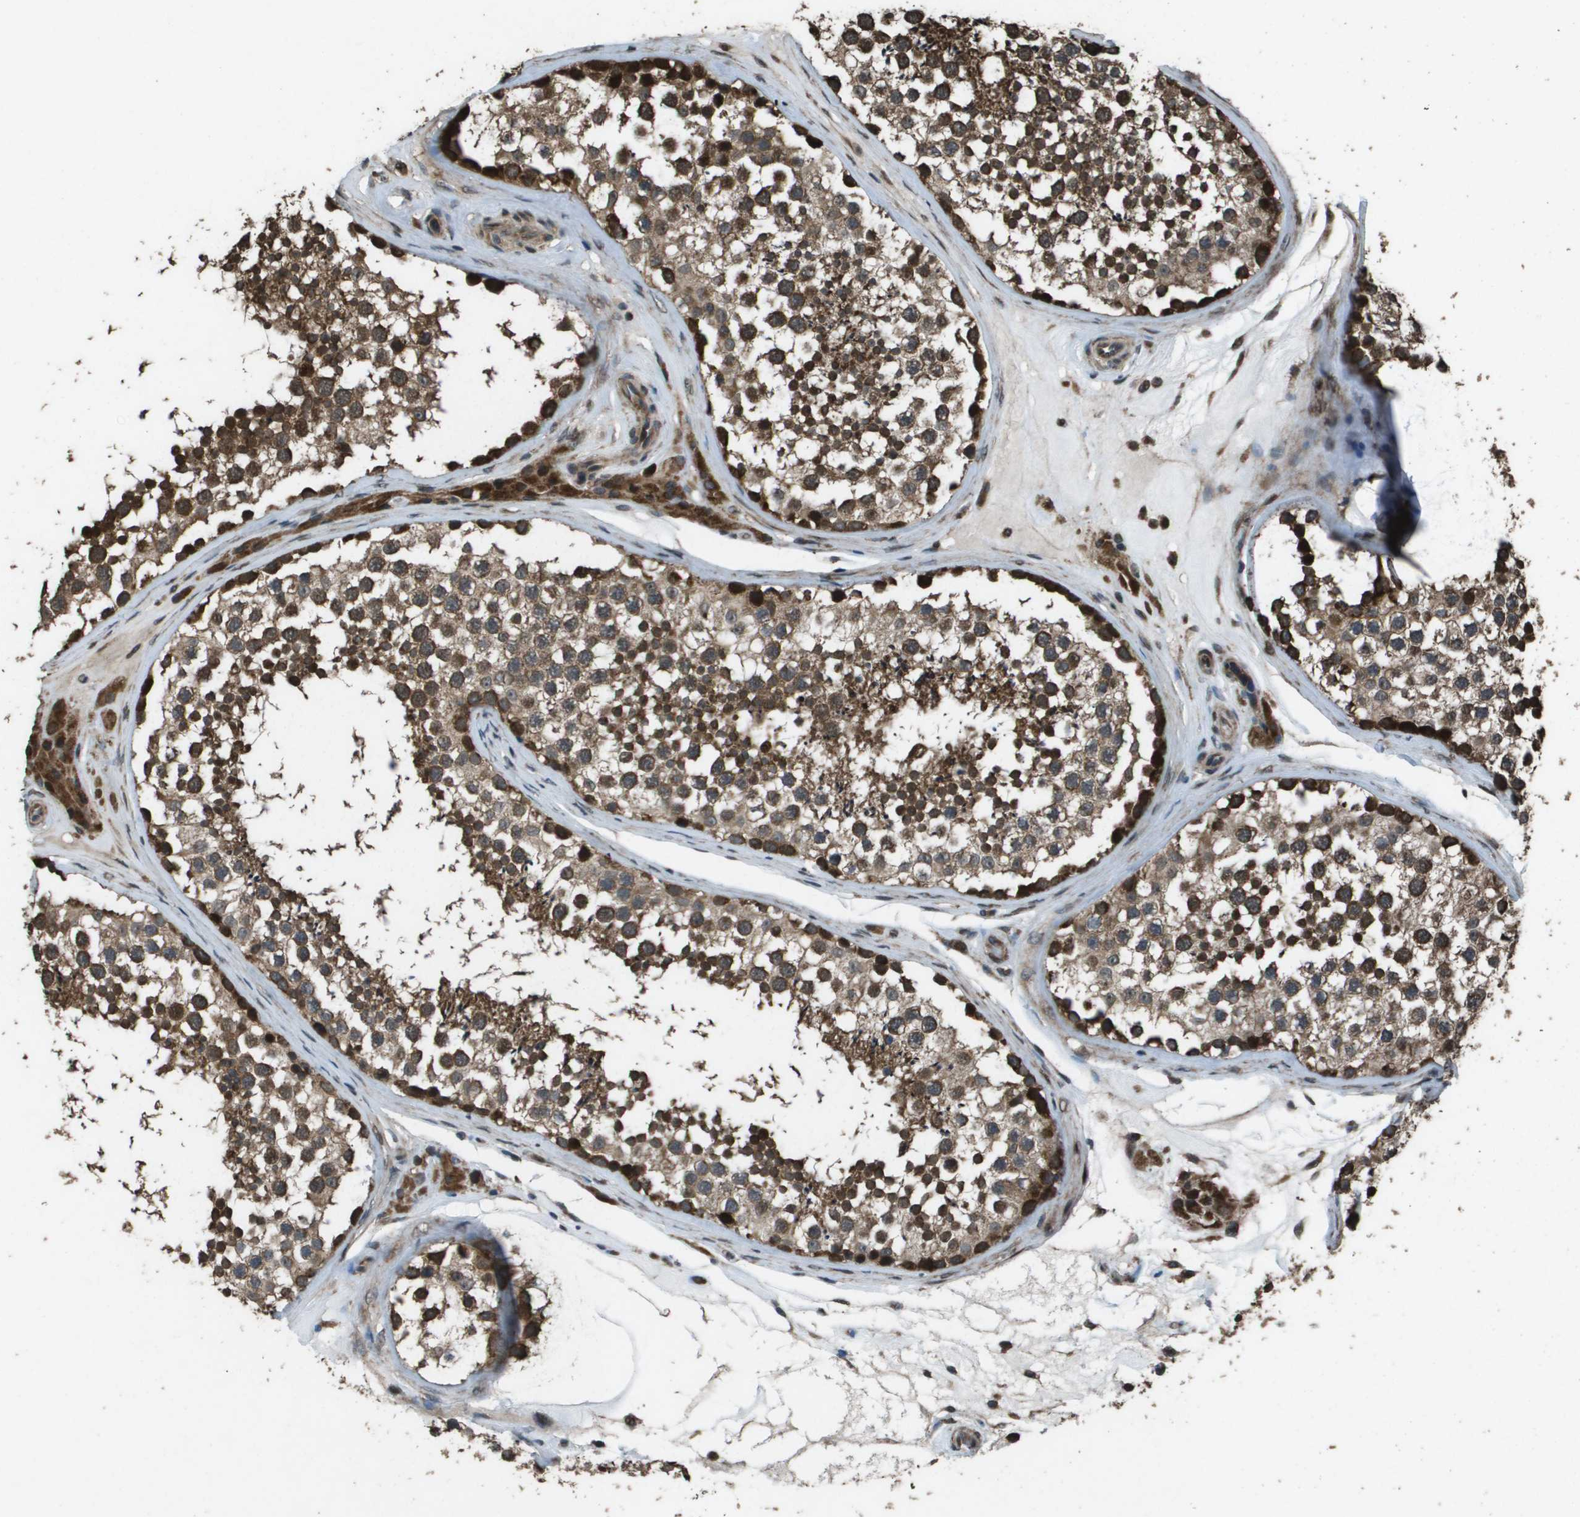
{"staining": {"intensity": "strong", "quantity": ">75%", "location": "cytoplasmic/membranous"}, "tissue": "testis", "cell_type": "Cells in seminiferous ducts", "image_type": "normal", "snomed": [{"axis": "morphology", "description": "Normal tissue, NOS"}, {"axis": "topography", "description": "Testis"}], "caption": "Strong cytoplasmic/membranous protein expression is appreciated in about >75% of cells in seminiferous ducts in testis.", "gene": "FIG4", "patient": {"sex": "male", "age": 46}}